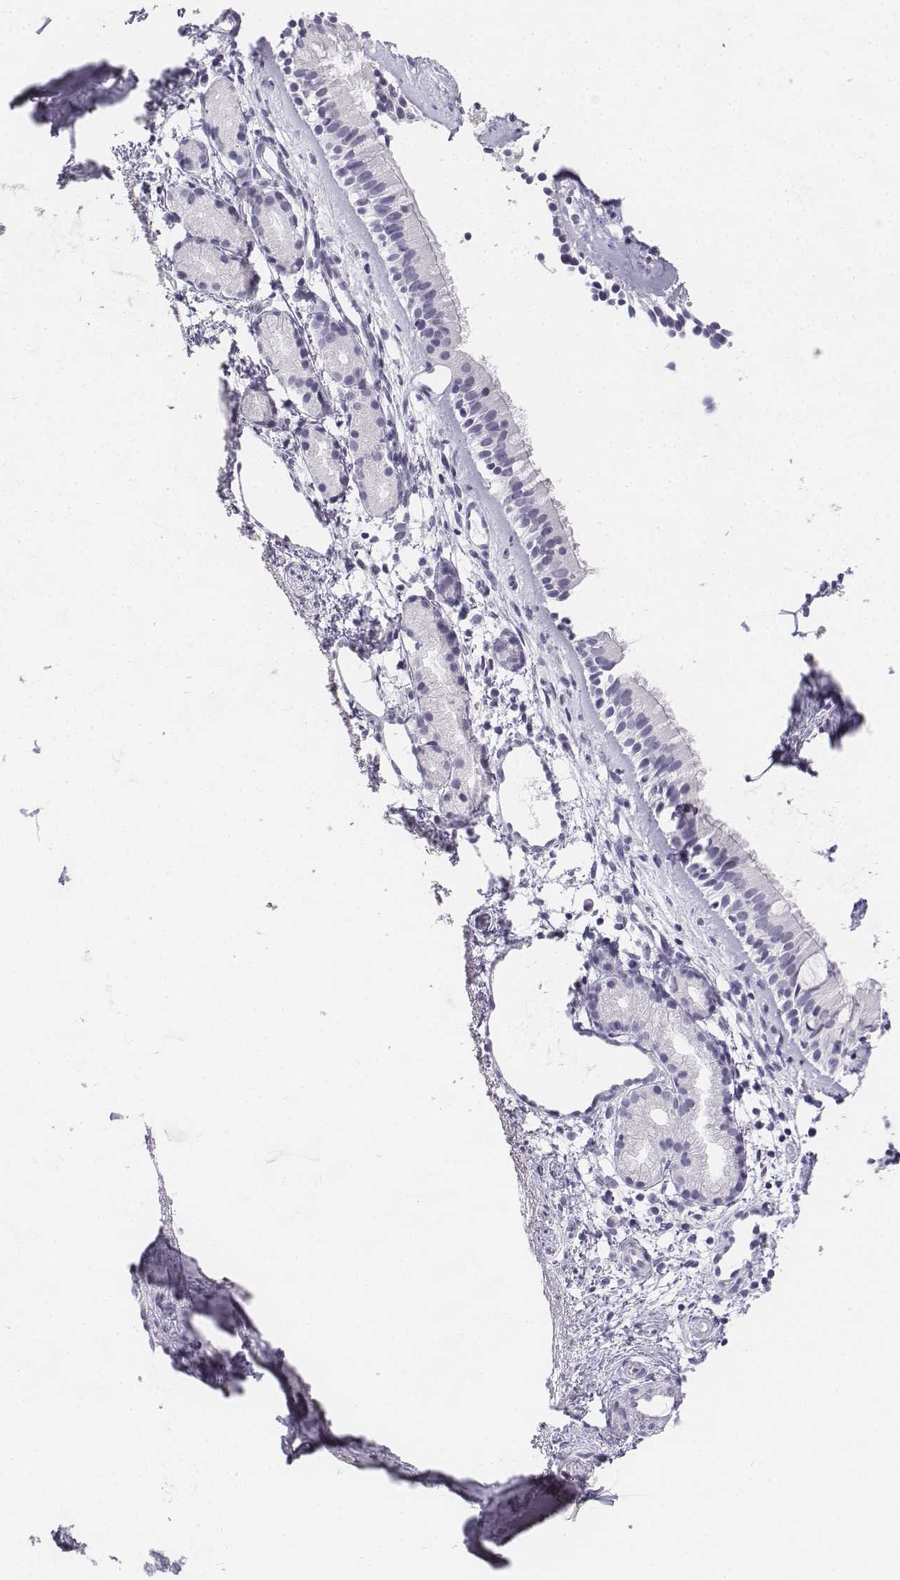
{"staining": {"intensity": "negative", "quantity": "none", "location": "none"}, "tissue": "nasopharynx", "cell_type": "Respiratory epithelial cells", "image_type": "normal", "snomed": [{"axis": "morphology", "description": "Normal tissue, NOS"}, {"axis": "topography", "description": "Nasopharynx"}], "caption": "Immunohistochemistry micrograph of normal nasopharynx stained for a protein (brown), which reveals no staining in respiratory epithelial cells. The staining was performed using DAB (3,3'-diaminobenzidine) to visualize the protein expression in brown, while the nuclei were stained in blue with hematoxylin (Magnification: 20x).", "gene": "UCN2", "patient": {"sex": "female", "age": 52}}